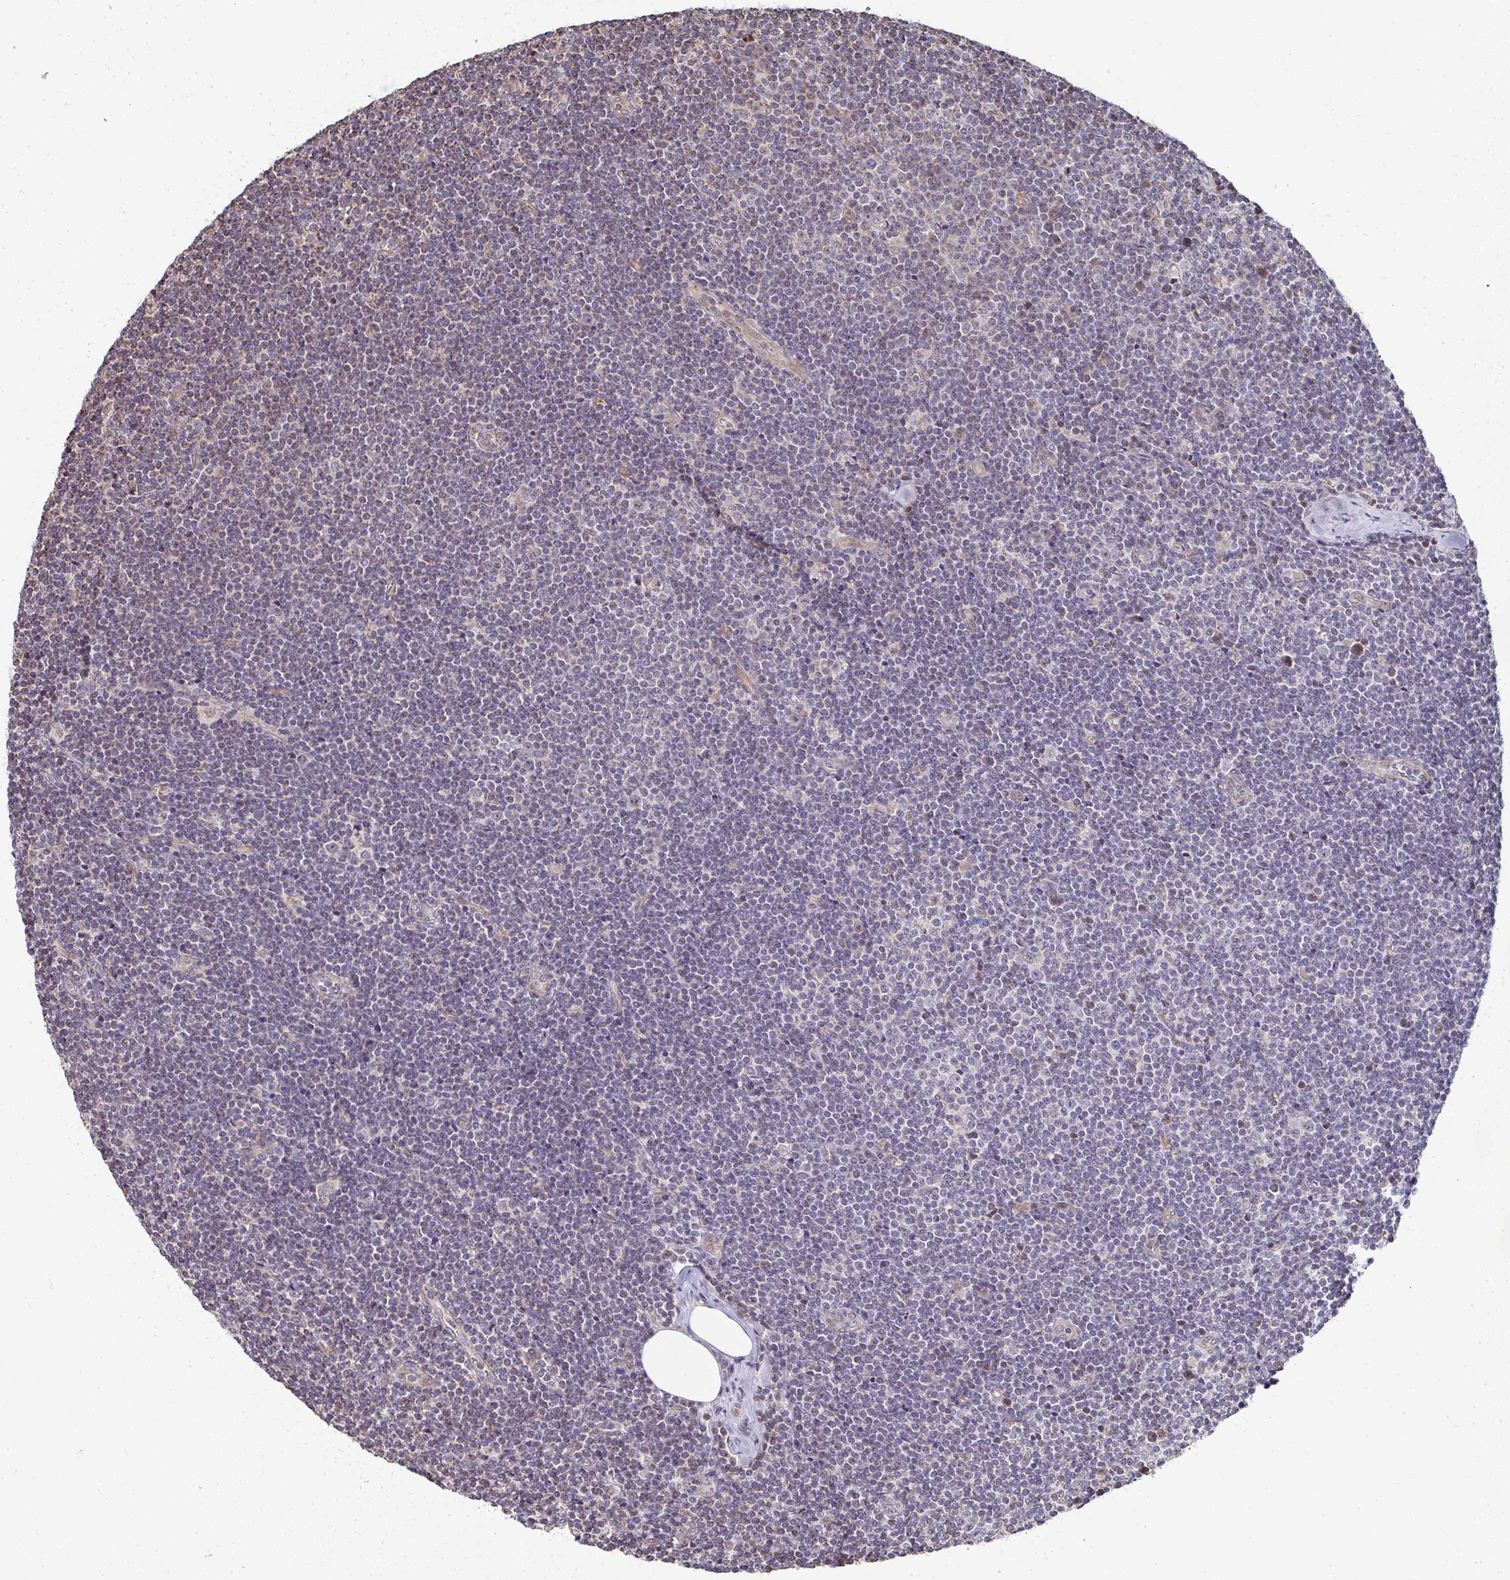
{"staining": {"intensity": "negative", "quantity": "none", "location": "none"}, "tissue": "lymphoma", "cell_type": "Tumor cells", "image_type": "cancer", "snomed": [{"axis": "morphology", "description": "Malignant lymphoma, non-Hodgkin's type, Low grade"}, {"axis": "topography", "description": "Lymph node"}], "caption": "DAB (3,3'-diaminobenzidine) immunohistochemical staining of human low-grade malignant lymphoma, non-Hodgkin's type exhibits no significant positivity in tumor cells.", "gene": "AGTPBP1", "patient": {"sex": "male", "age": 48}}